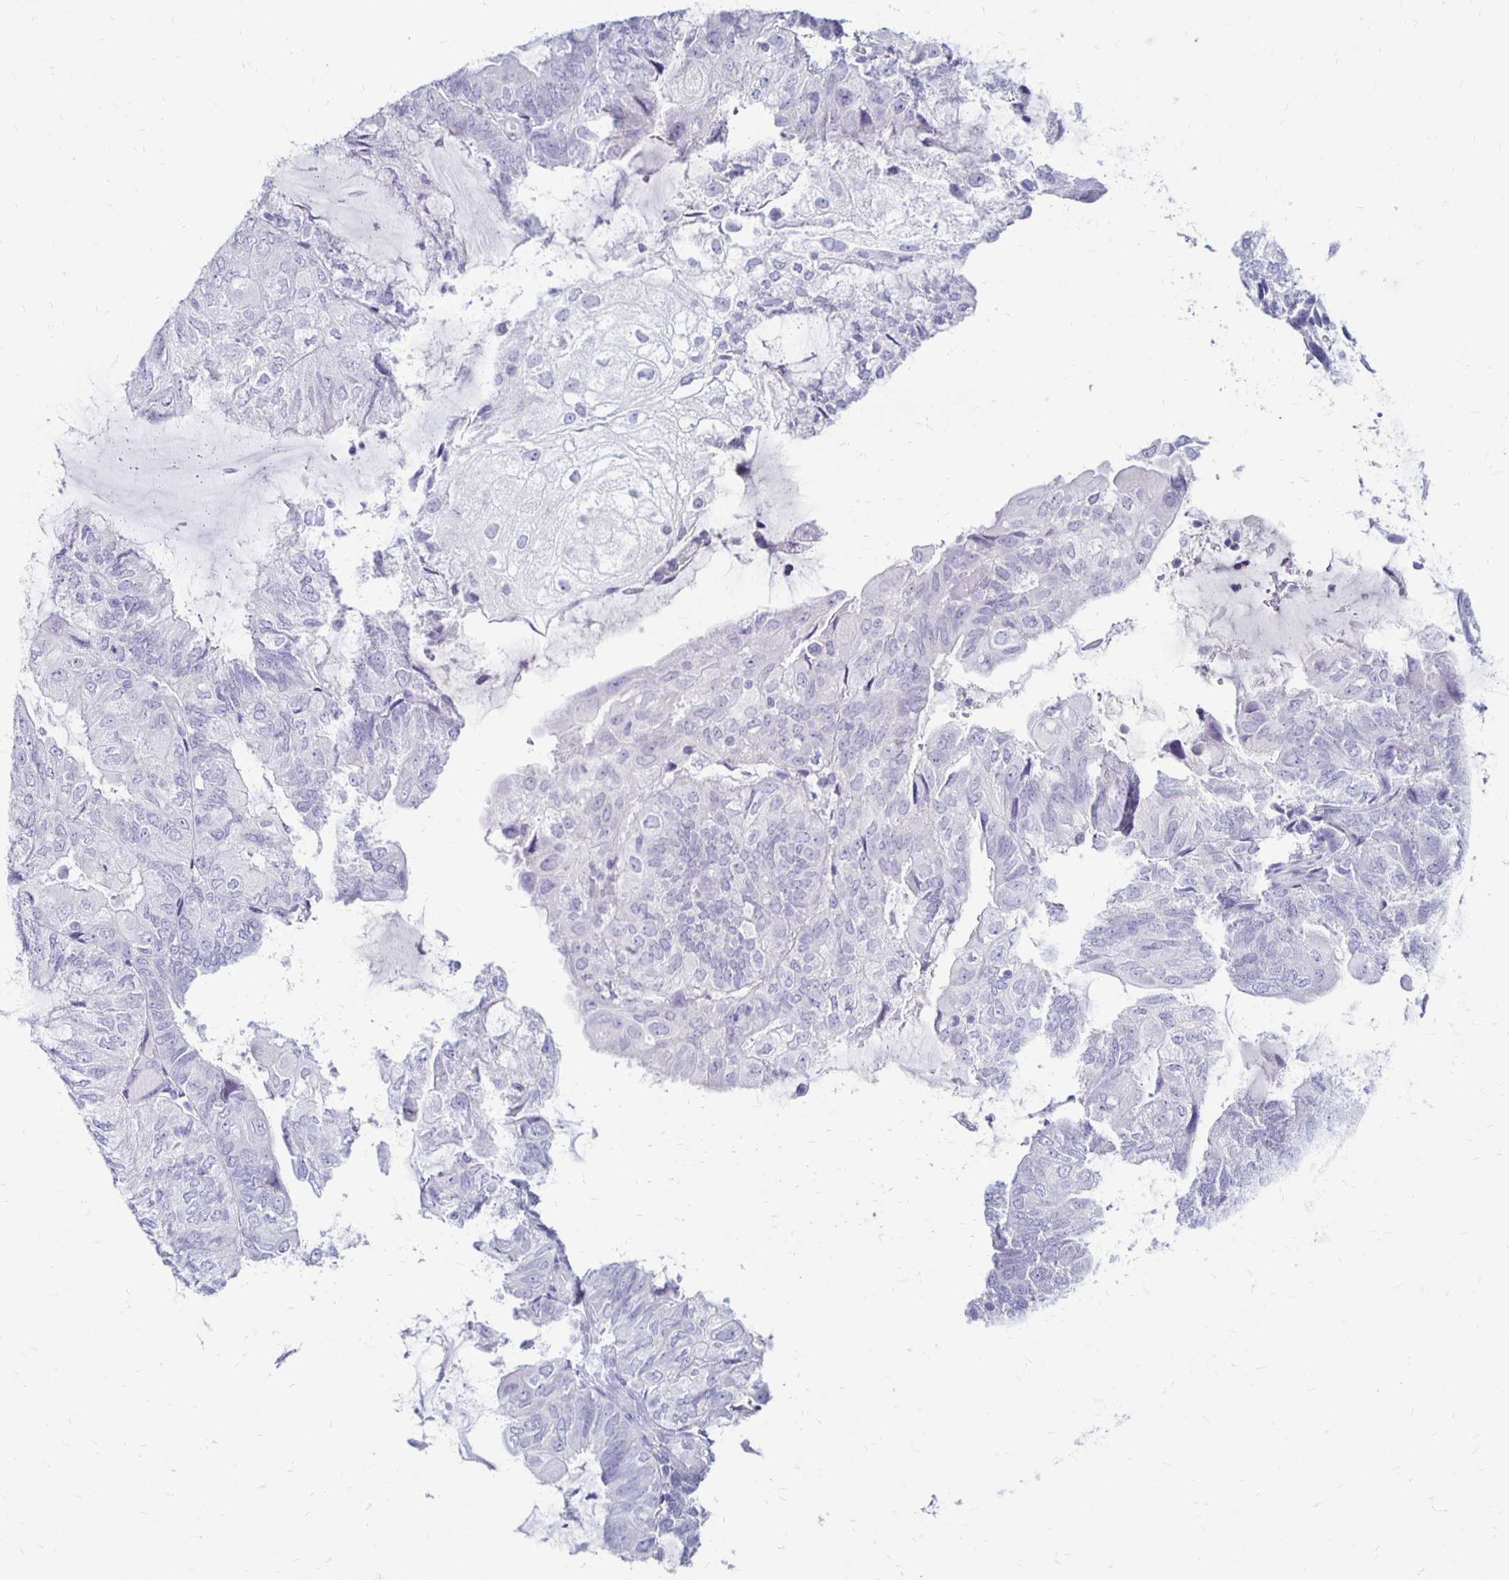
{"staining": {"intensity": "negative", "quantity": "none", "location": "none"}, "tissue": "endometrial cancer", "cell_type": "Tumor cells", "image_type": "cancer", "snomed": [{"axis": "morphology", "description": "Adenocarcinoma, NOS"}, {"axis": "topography", "description": "Endometrium"}], "caption": "A histopathology image of human adenocarcinoma (endometrial) is negative for staining in tumor cells.", "gene": "RYR1", "patient": {"sex": "female", "age": 81}}